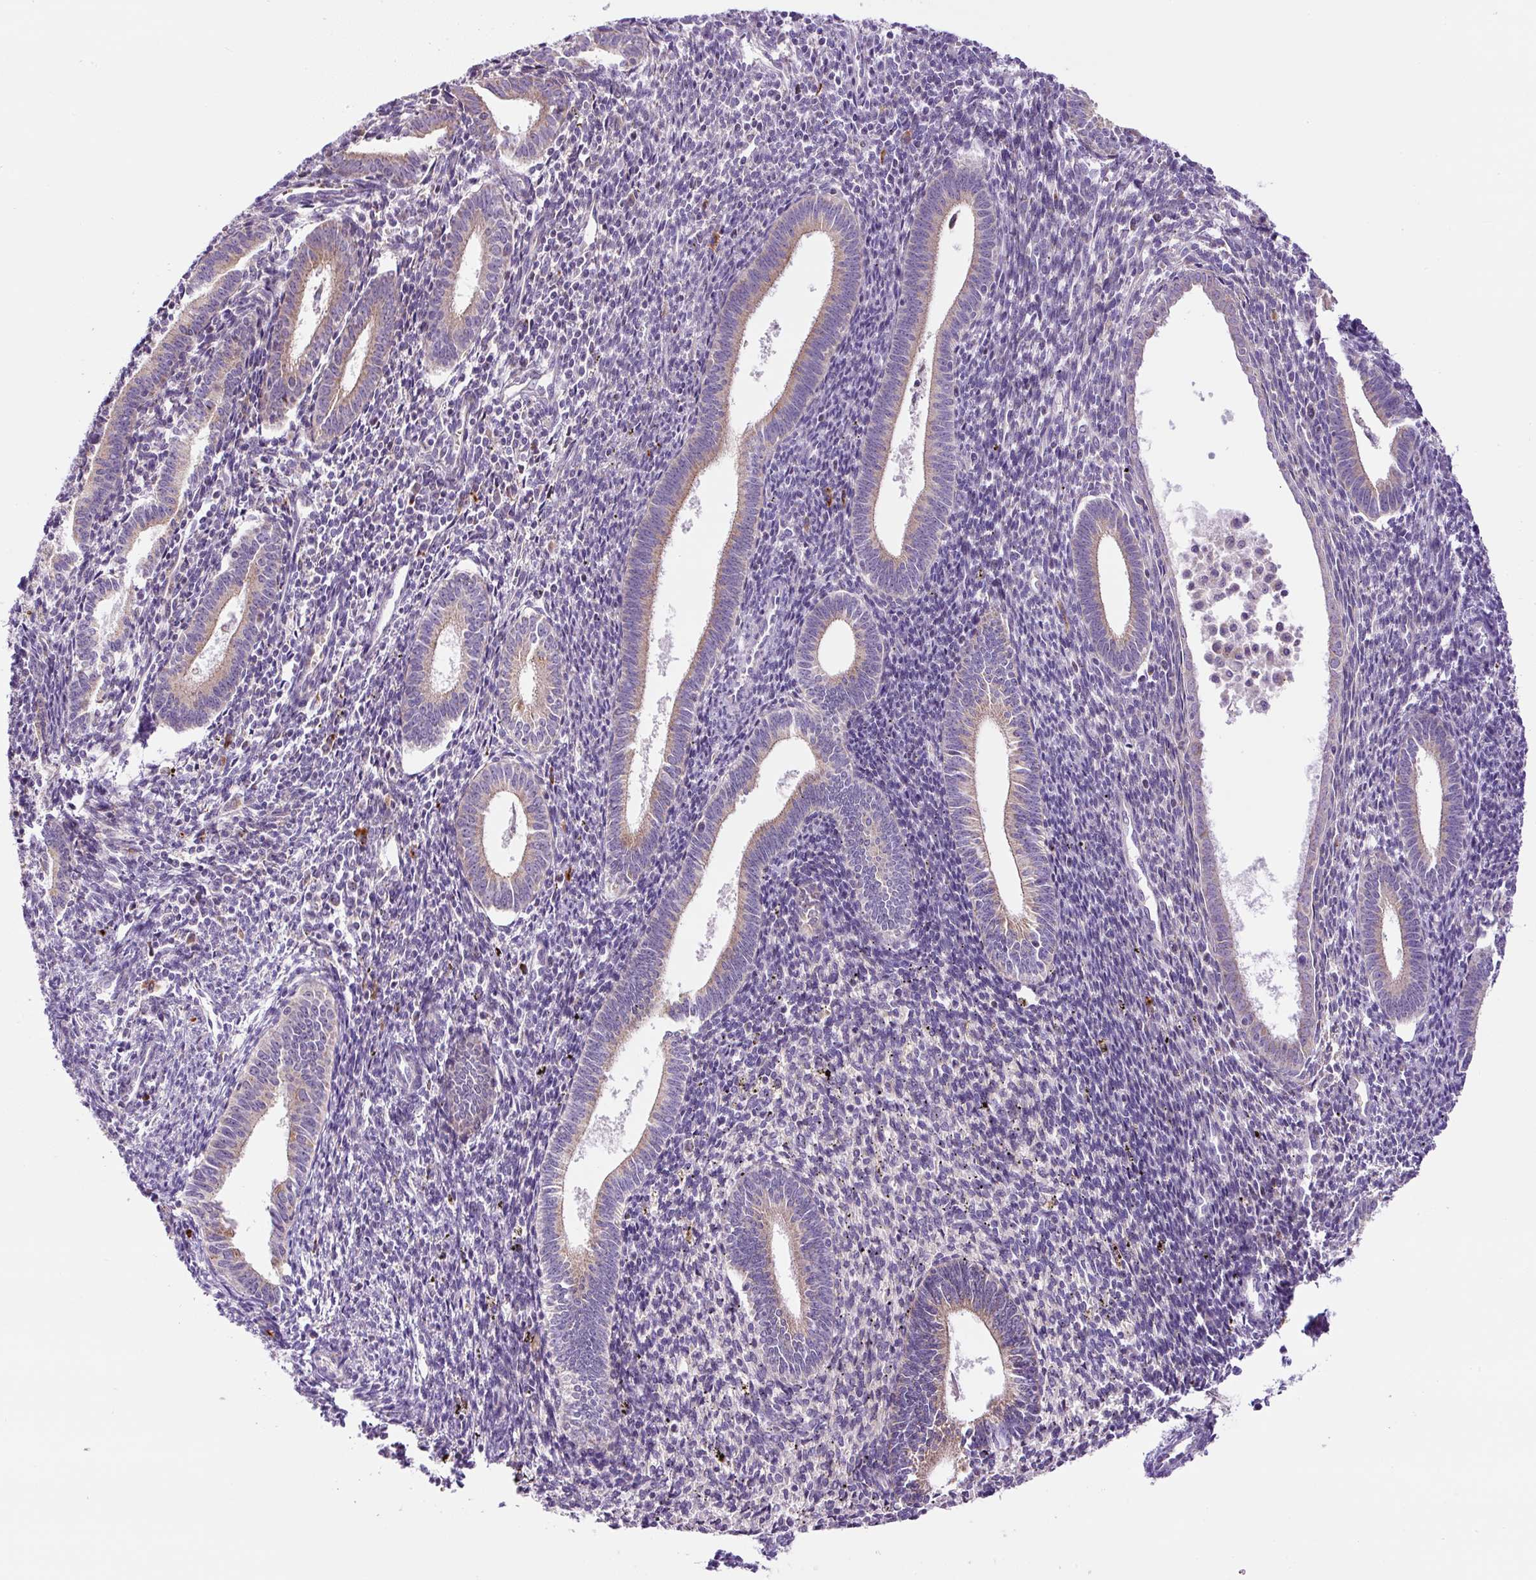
{"staining": {"intensity": "negative", "quantity": "none", "location": "none"}, "tissue": "endometrium", "cell_type": "Cells in endometrial stroma", "image_type": "normal", "snomed": [{"axis": "morphology", "description": "Normal tissue, NOS"}, {"axis": "topography", "description": "Endometrium"}], "caption": "Cells in endometrial stroma show no significant protein expression in benign endometrium. The staining is performed using DAB brown chromogen with nuclei counter-stained in using hematoxylin.", "gene": "ZNF596", "patient": {"sex": "female", "age": 41}}